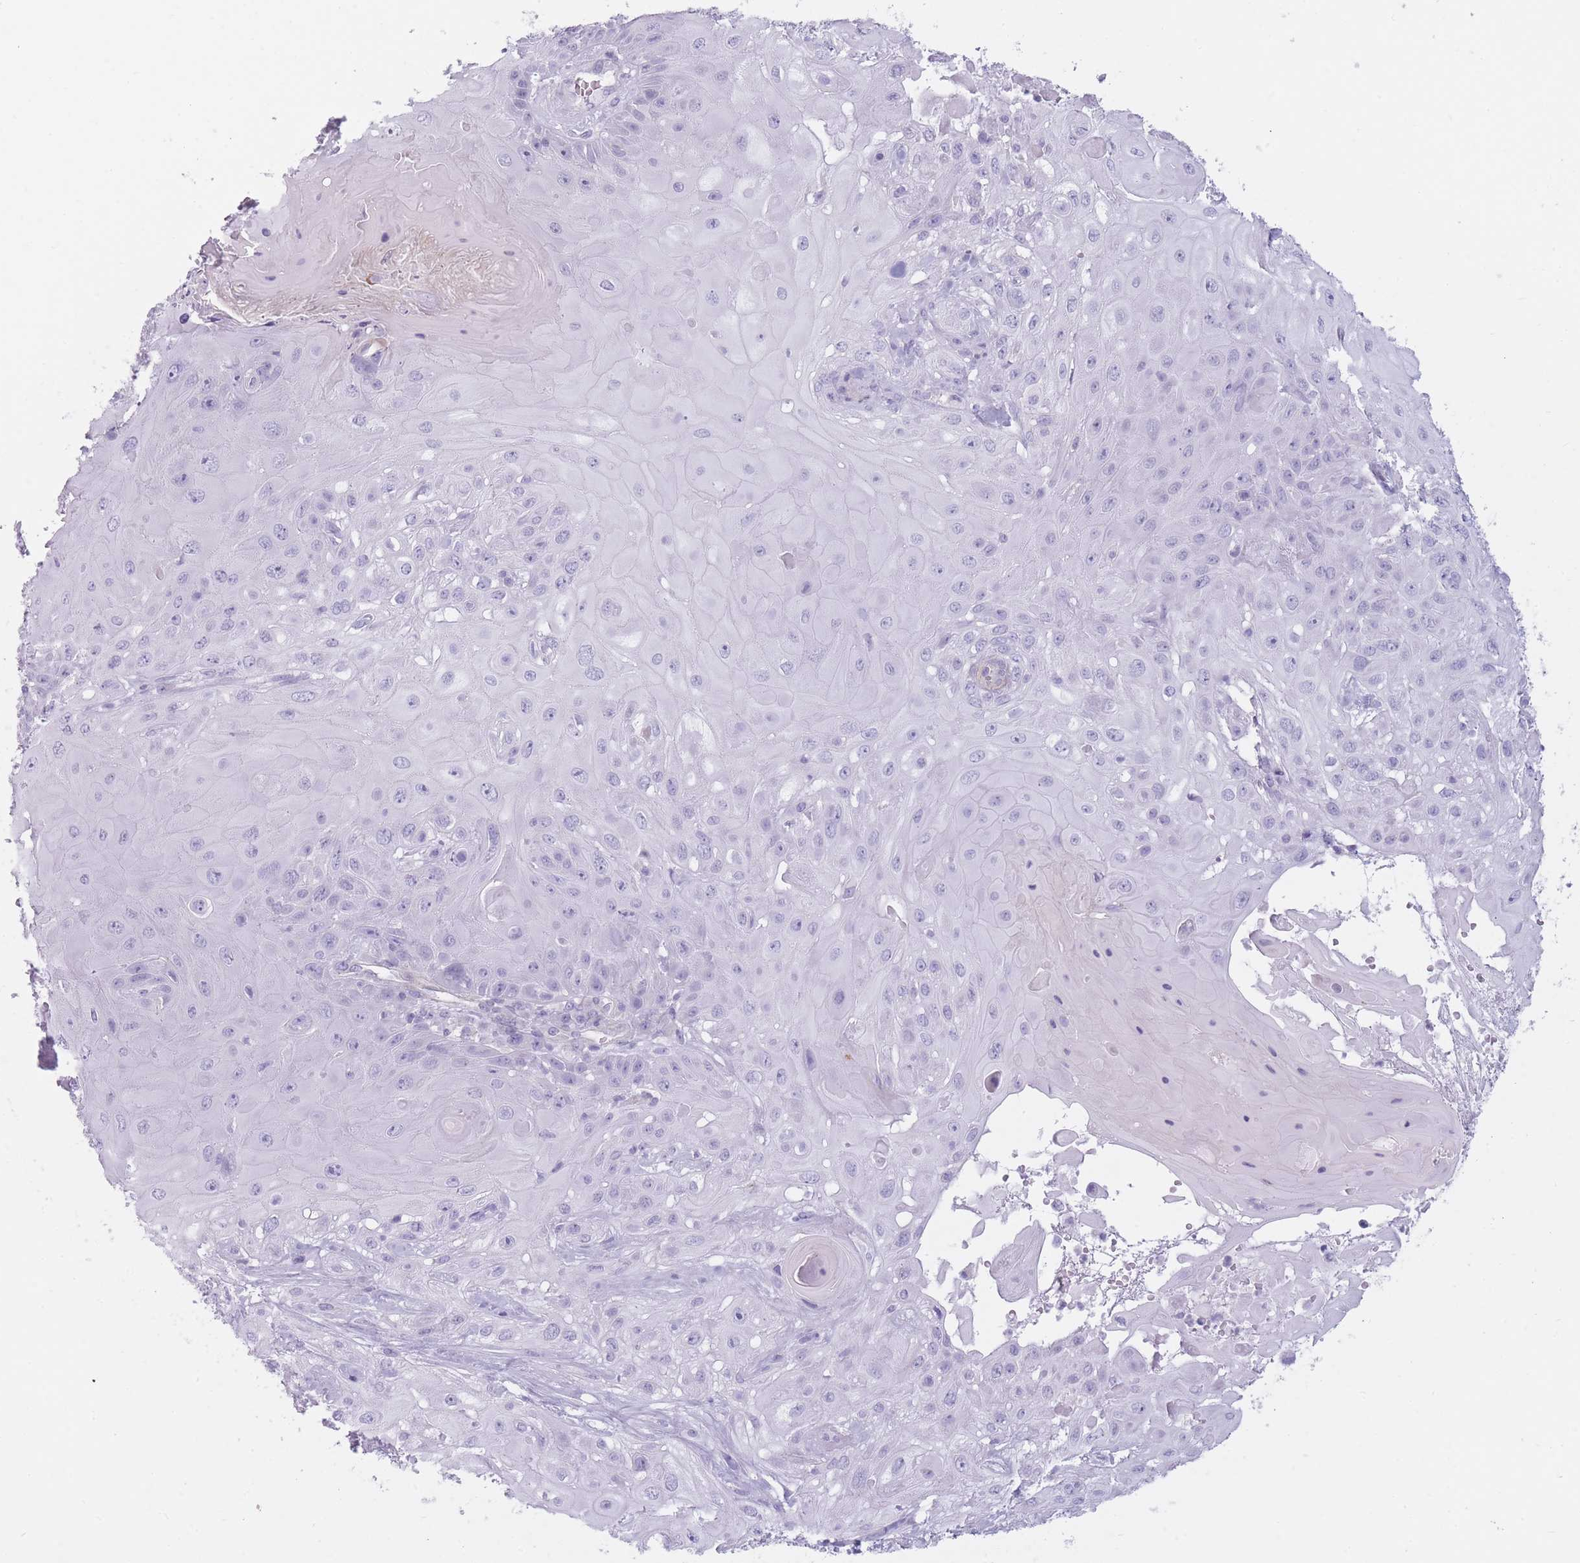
{"staining": {"intensity": "negative", "quantity": "none", "location": "none"}, "tissue": "skin cancer", "cell_type": "Tumor cells", "image_type": "cancer", "snomed": [{"axis": "morphology", "description": "Normal tissue, NOS"}, {"axis": "morphology", "description": "Squamous cell carcinoma, NOS"}, {"axis": "topography", "description": "Skin"}, {"axis": "topography", "description": "Cartilage tissue"}], "caption": "The photomicrograph reveals no significant staining in tumor cells of skin cancer.", "gene": "GGT1", "patient": {"sex": "female", "age": 79}}